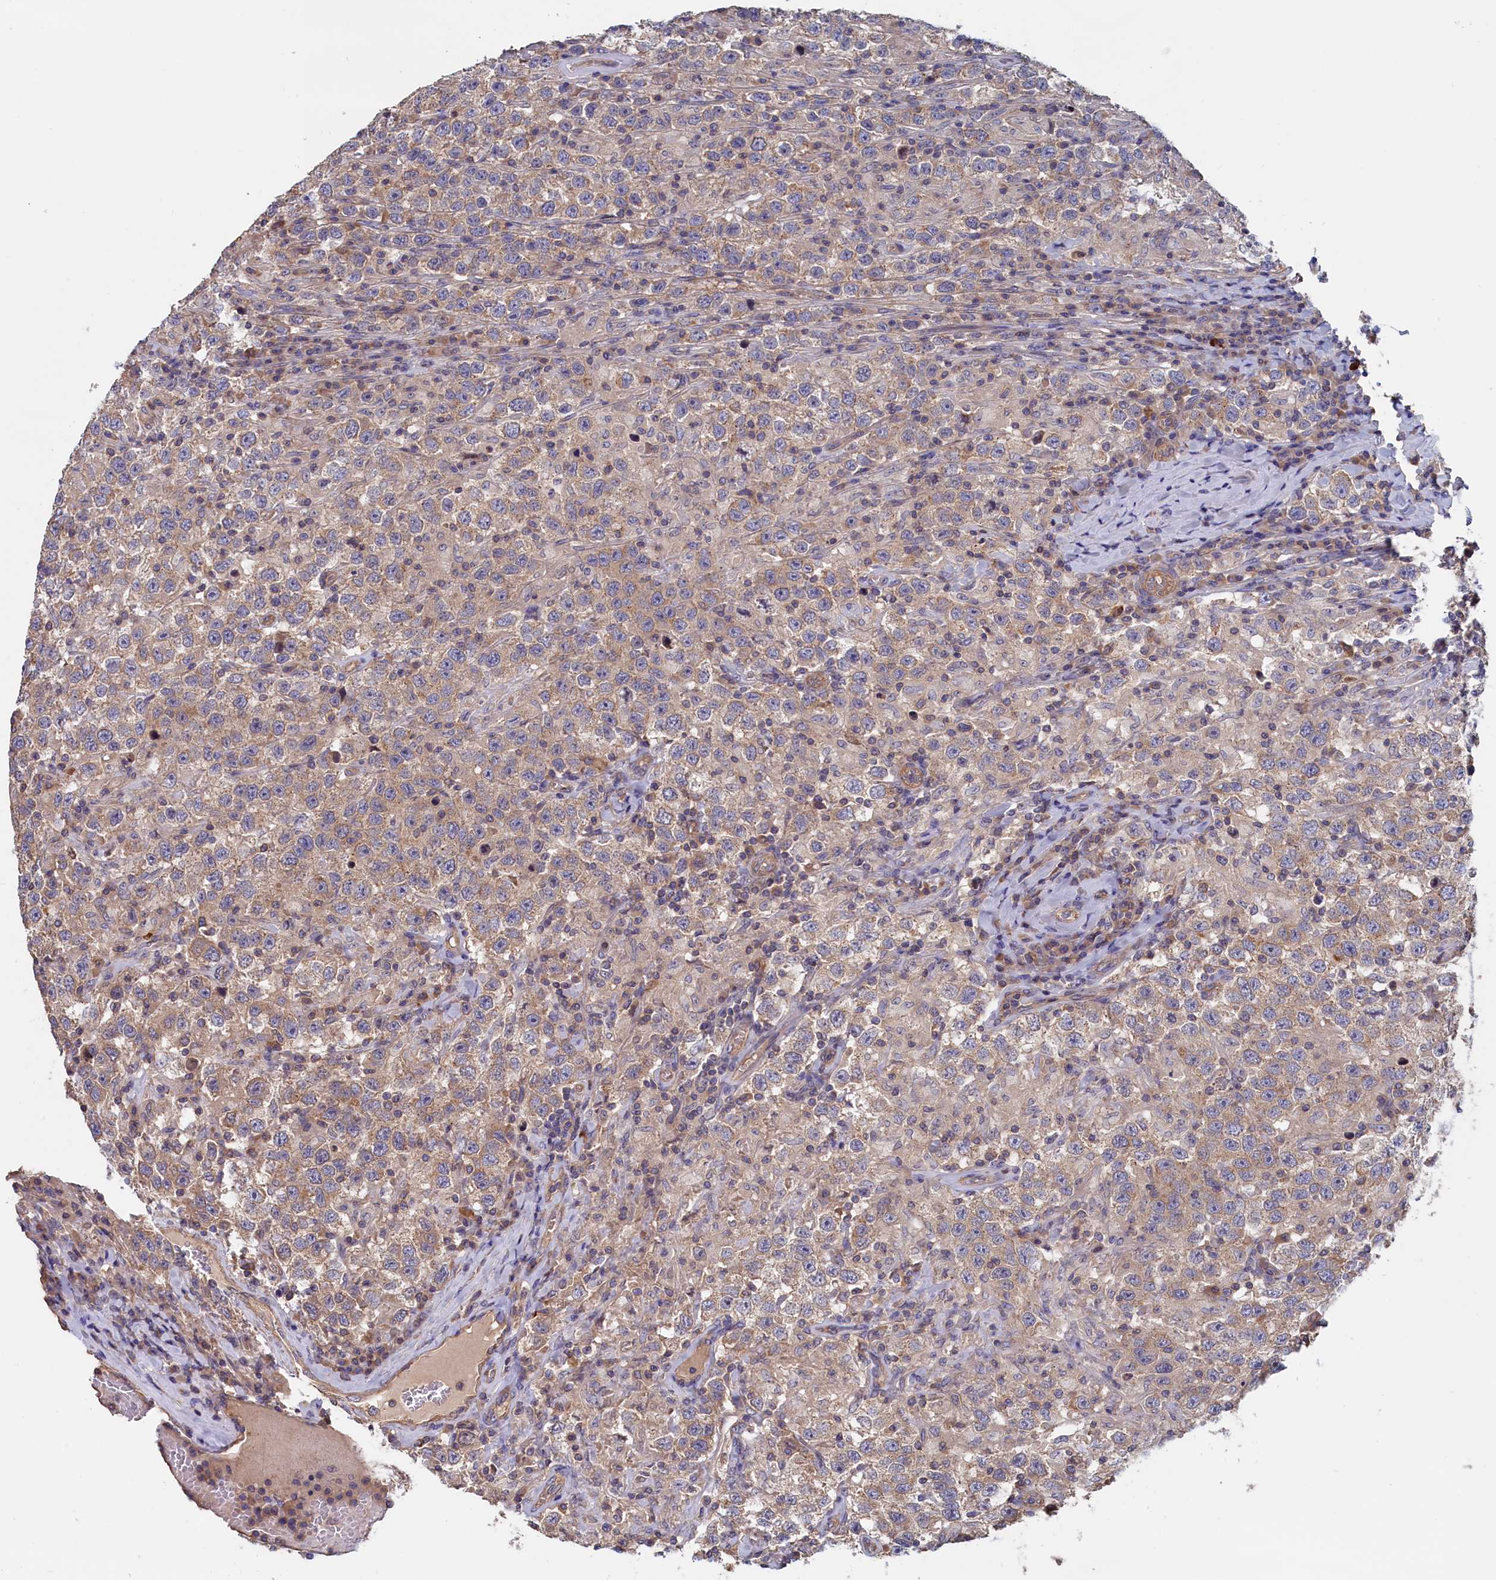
{"staining": {"intensity": "moderate", "quantity": "<25%", "location": "cytoplasmic/membranous"}, "tissue": "testis cancer", "cell_type": "Tumor cells", "image_type": "cancer", "snomed": [{"axis": "morphology", "description": "Seminoma, NOS"}, {"axis": "topography", "description": "Testis"}], "caption": "Protein staining of testis seminoma tissue displays moderate cytoplasmic/membranous positivity in about <25% of tumor cells.", "gene": "ANKRD2", "patient": {"sex": "male", "age": 41}}